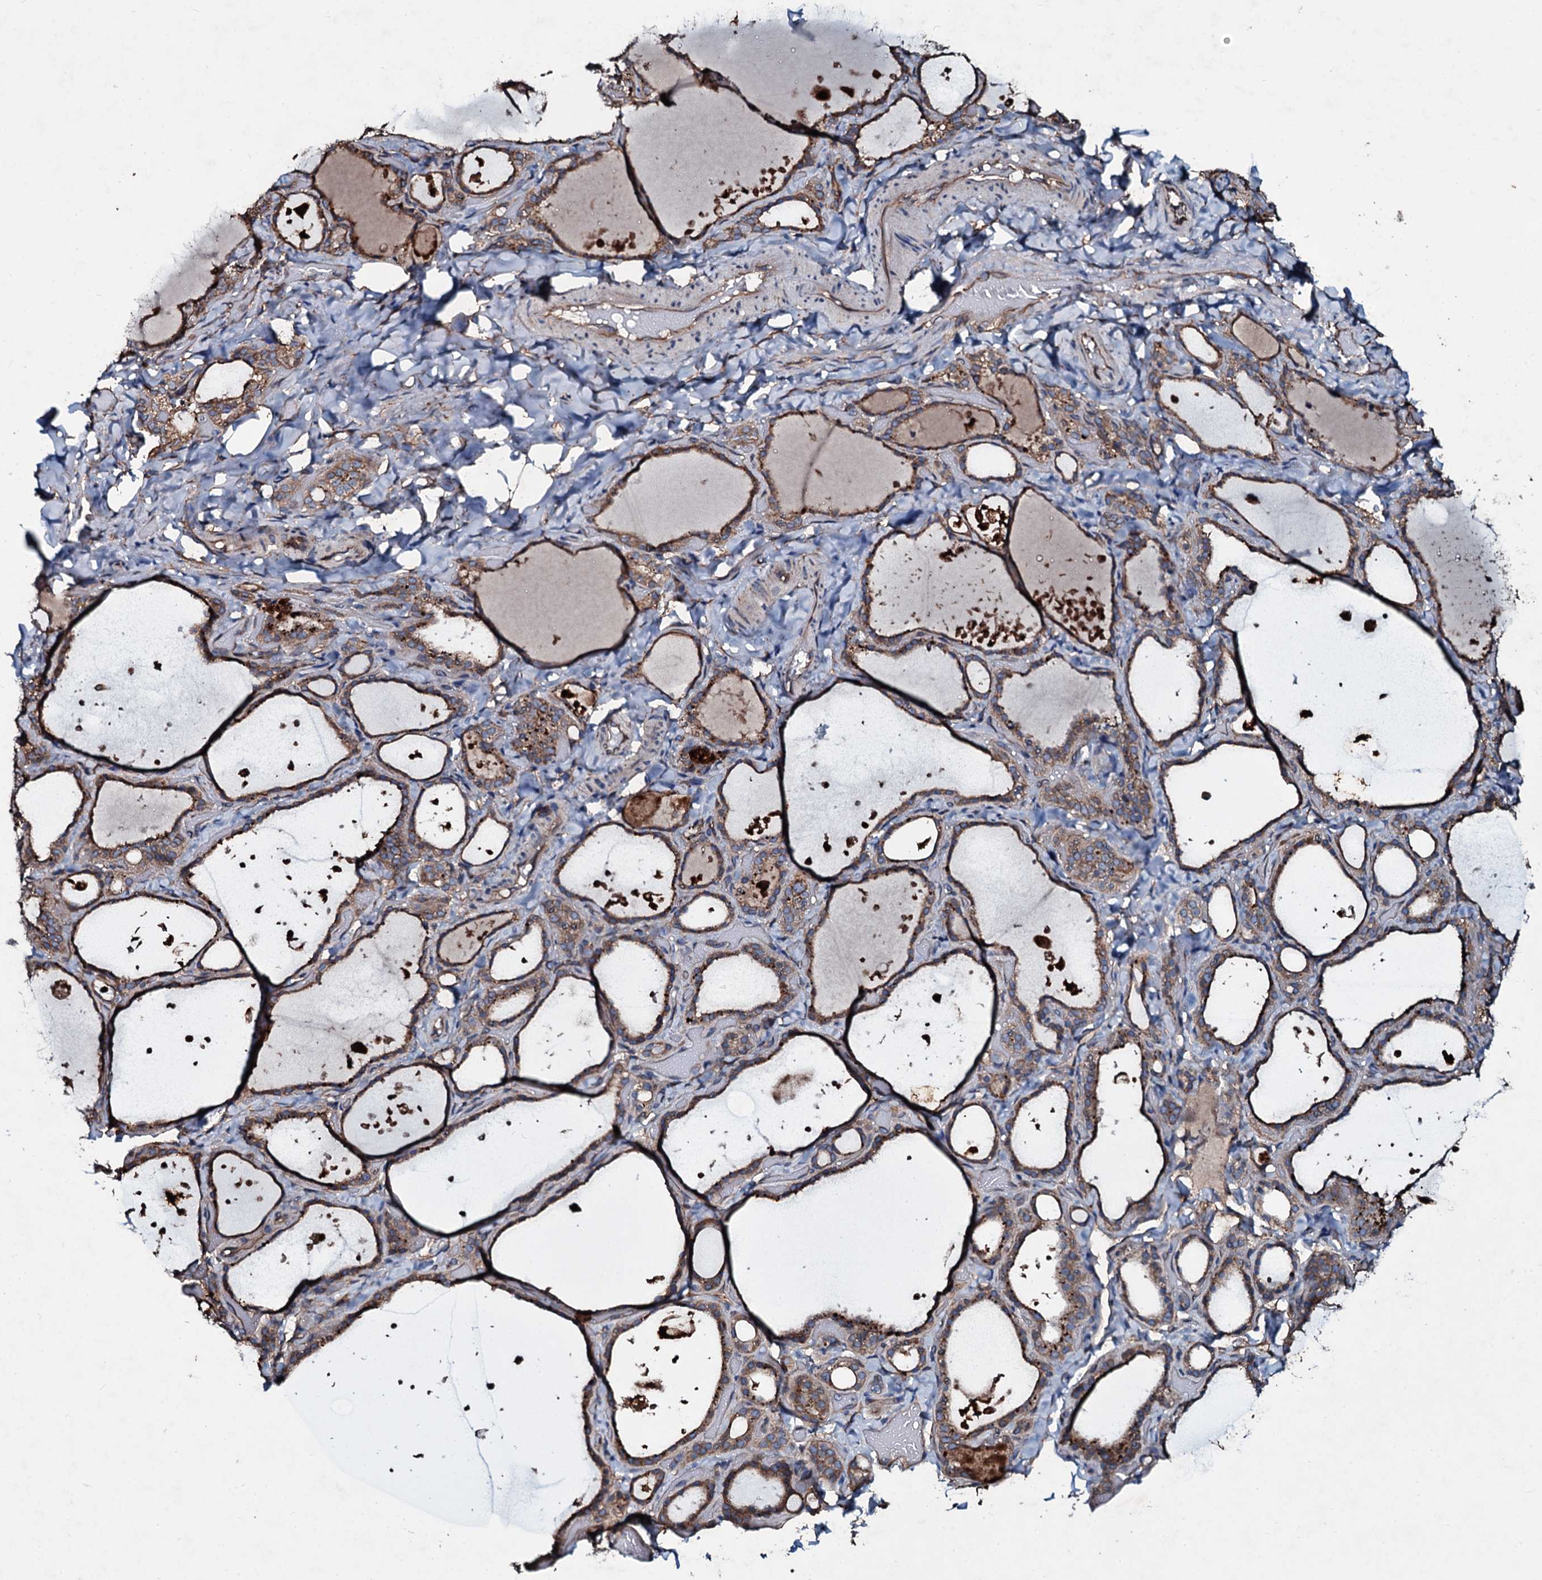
{"staining": {"intensity": "moderate", "quantity": ">75%", "location": "cytoplasmic/membranous"}, "tissue": "thyroid gland", "cell_type": "Glandular cells", "image_type": "normal", "snomed": [{"axis": "morphology", "description": "Normal tissue, NOS"}, {"axis": "topography", "description": "Thyroid gland"}], "caption": "This is an image of IHC staining of benign thyroid gland, which shows moderate positivity in the cytoplasmic/membranous of glandular cells.", "gene": "DMAC2", "patient": {"sex": "female", "age": 44}}